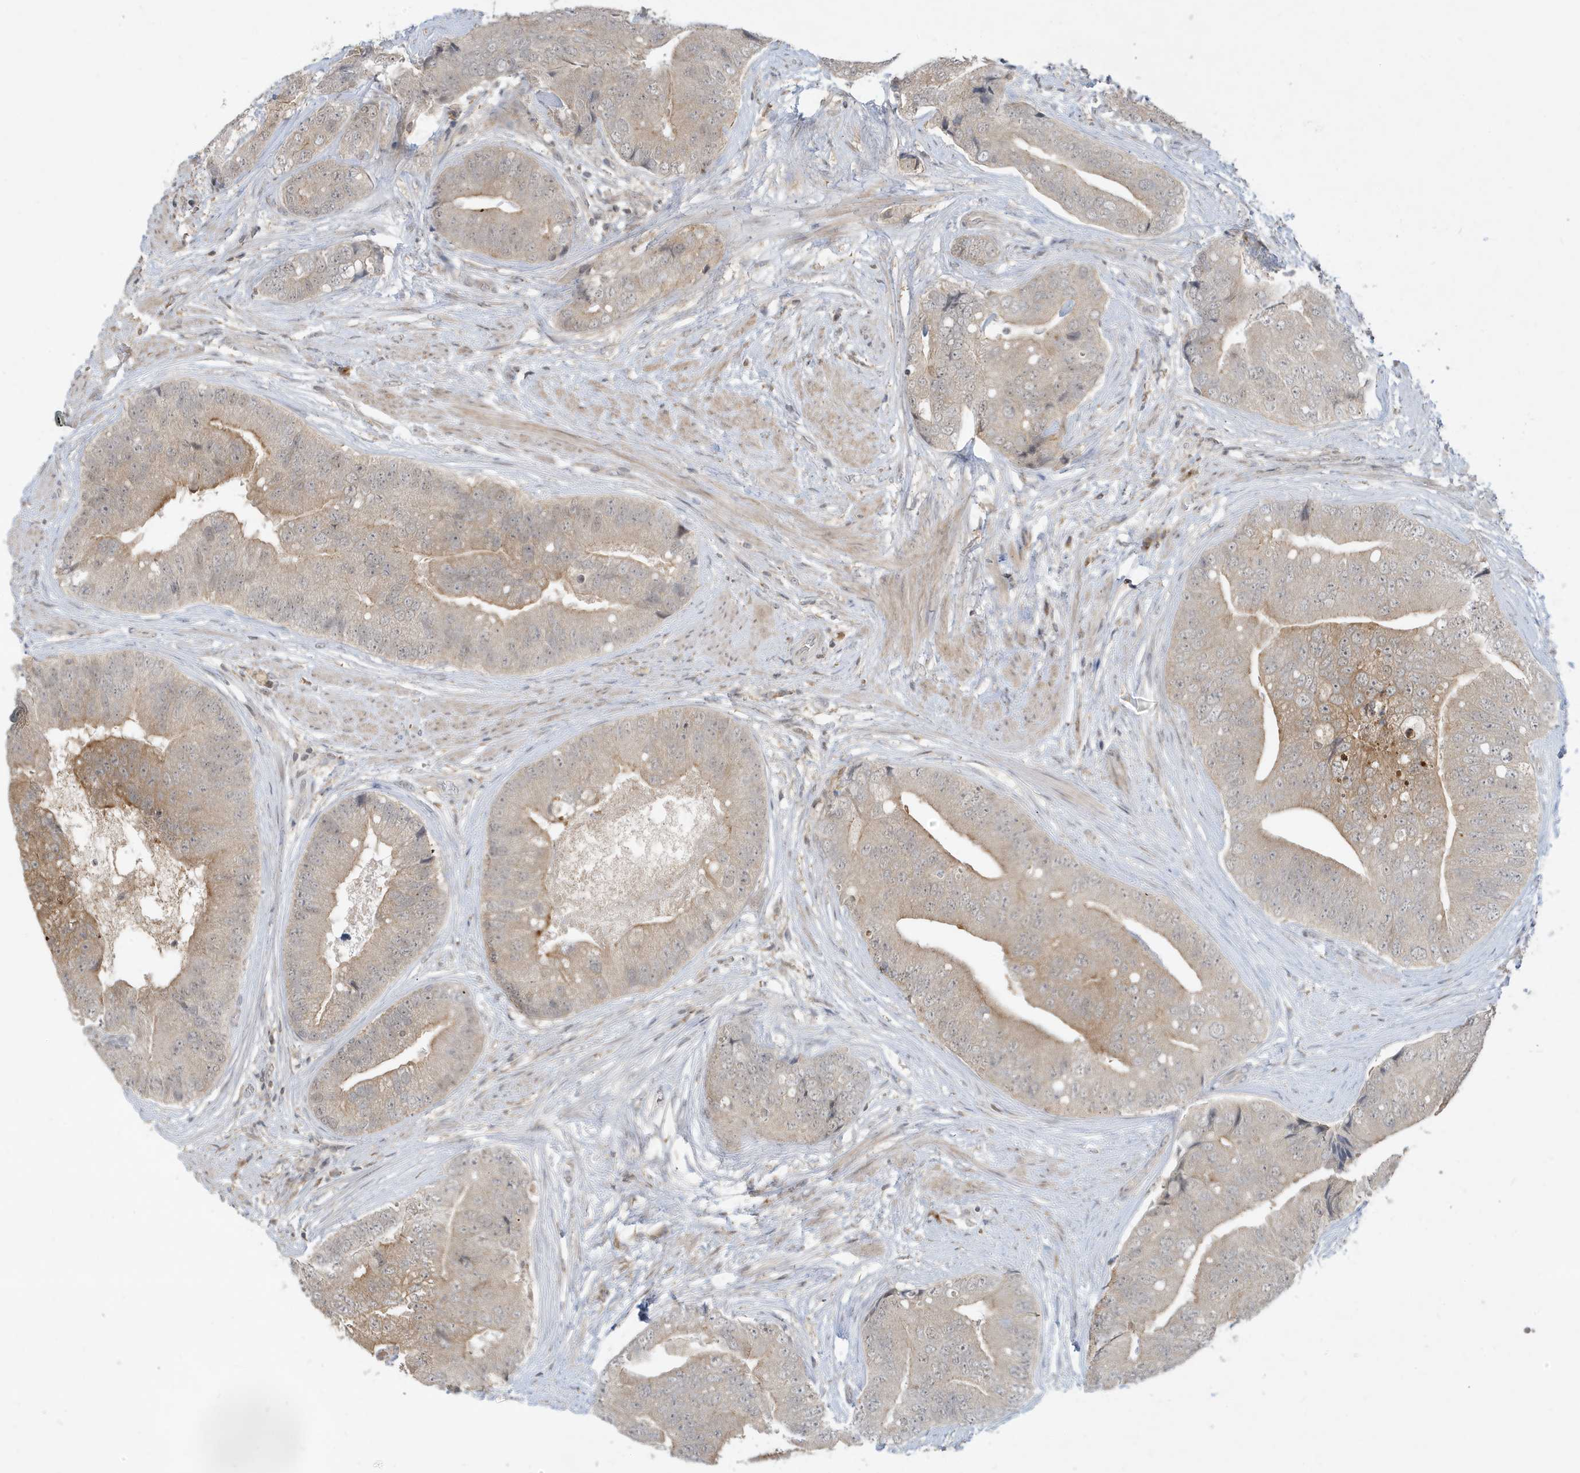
{"staining": {"intensity": "weak", "quantity": "25%-75%", "location": "cytoplasmic/membranous"}, "tissue": "prostate cancer", "cell_type": "Tumor cells", "image_type": "cancer", "snomed": [{"axis": "morphology", "description": "Adenocarcinoma, High grade"}, {"axis": "topography", "description": "Prostate"}], "caption": "An image of human prostate adenocarcinoma (high-grade) stained for a protein exhibits weak cytoplasmic/membranous brown staining in tumor cells.", "gene": "PRRT3", "patient": {"sex": "male", "age": 70}}